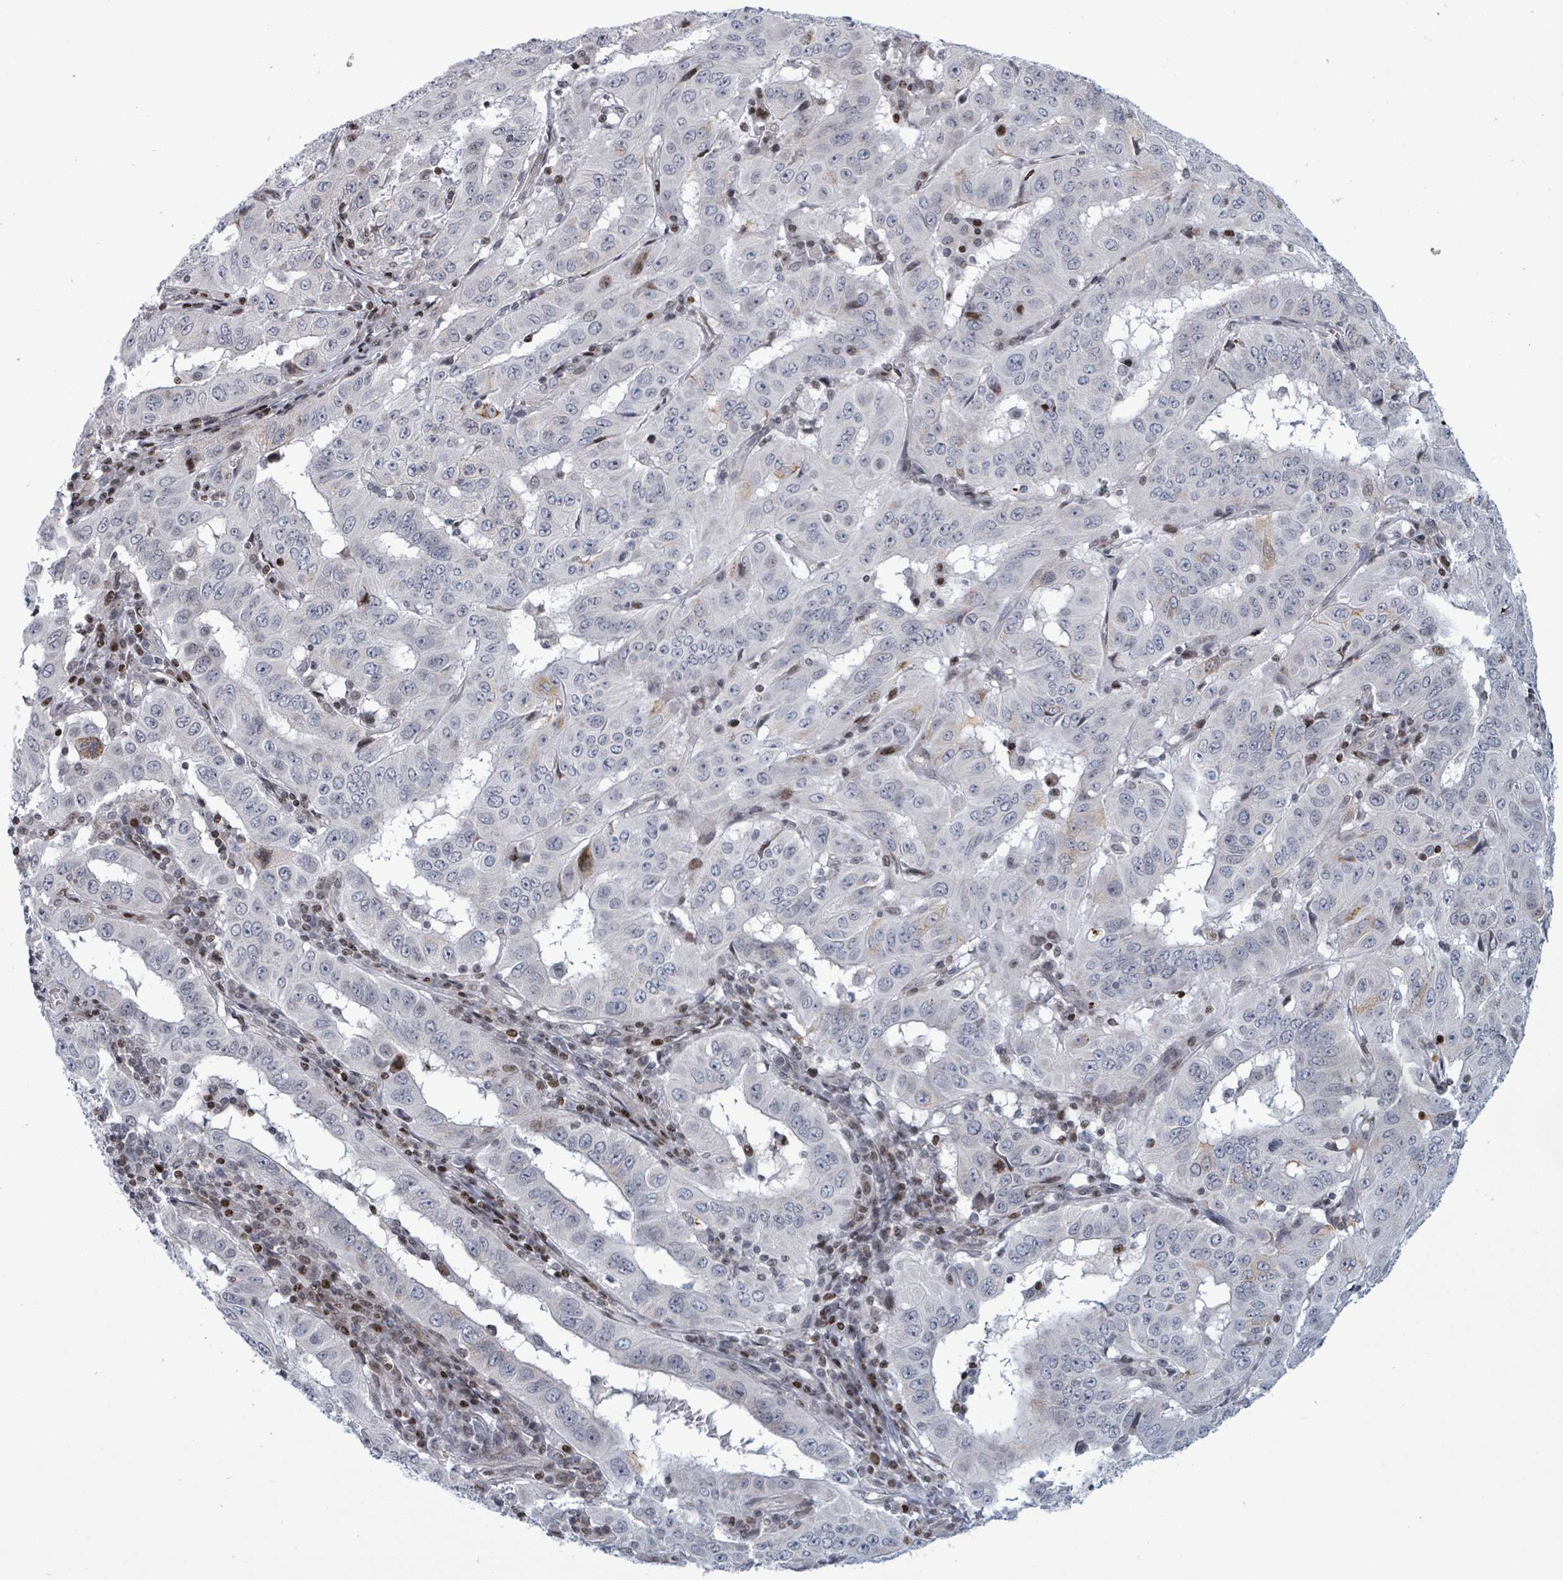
{"staining": {"intensity": "moderate", "quantity": "<25%", "location": "cytoplasmic/membranous,nuclear"}, "tissue": "pancreatic cancer", "cell_type": "Tumor cells", "image_type": "cancer", "snomed": [{"axis": "morphology", "description": "Adenocarcinoma, NOS"}, {"axis": "topography", "description": "Pancreas"}], "caption": "Immunohistochemical staining of adenocarcinoma (pancreatic) demonstrates low levels of moderate cytoplasmic/membranous and nuclear protein positivity in about <25% of tumor cells.", "gene": "FNDC4", "patient": {"sex": "male", "age": 63}}